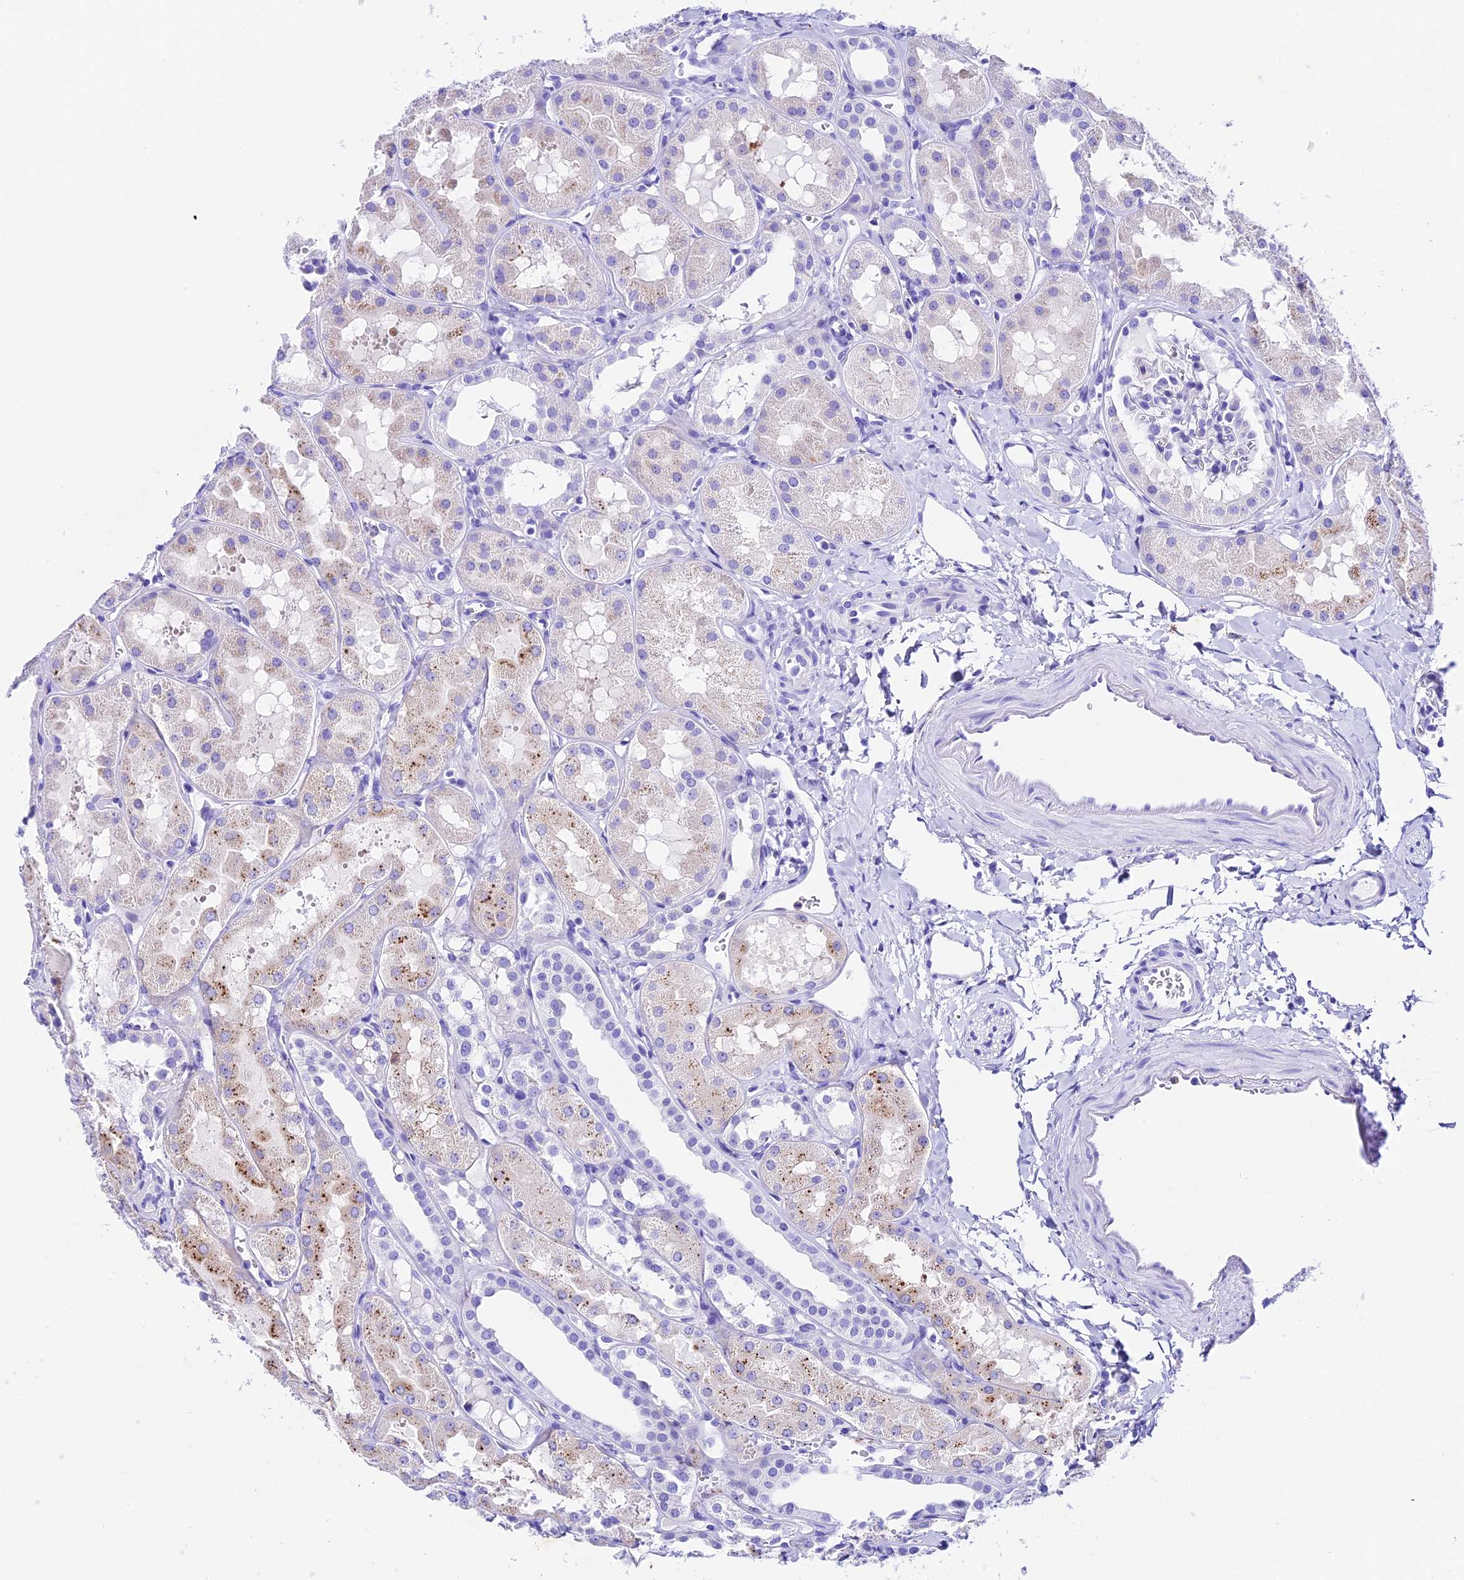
{"staining": {"intensity": "negative", "quantity": "none", "location": "none"}, "tissue": "kidney", "cell_type": "Cells in glomeruli", "image_type": "normal", "snomed": [{"axis": "morphology", "description": "Normal tissue, NOS"}, {"axis": "topography", "description": "Kidney"}, {"axis": "topography", "description": "Urinary bladder"}], "caption": "IHC of benign kidney shows no positivity in cells in glomeruli. (DAB (3,3'-diaminobenzidine) IHC visualized using brightfield microscopy, high magnification).", "gene": "PSG11", "patient": {"sex": "male", "age": 16}}